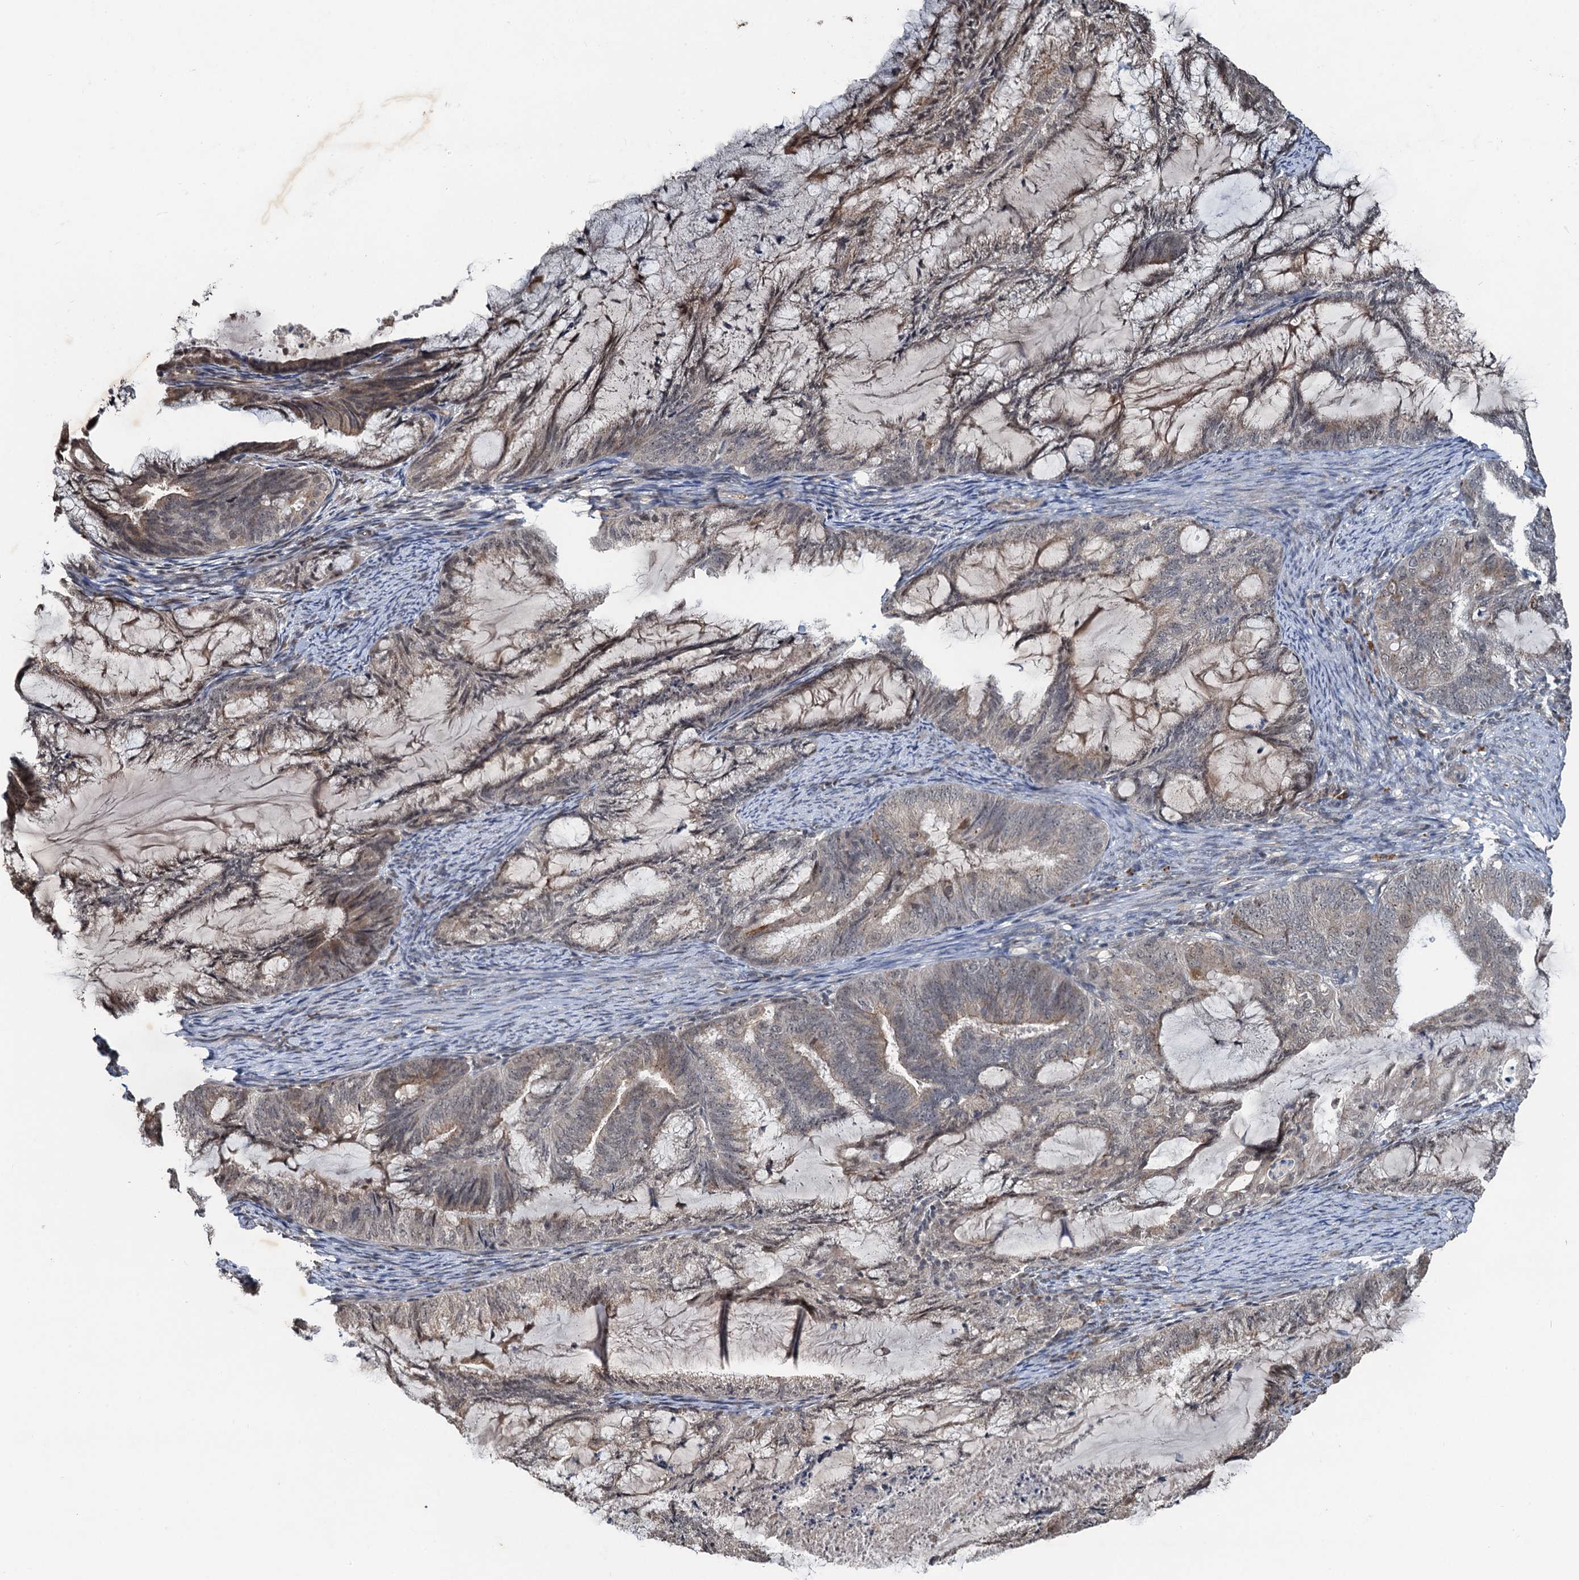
{"staining": {"intensity": "weak", "quantity": "<25%", "location": "cytoplasmic/membranous,nuclear"}, "tissue": "endometrial cancer", "cell_type": "Tumor cells", "image_type": "cancer", "snomed": [{"axis": "morphology", "description": "Adenocarcinoma, NOS"}, {"axis": "topography", "description": "Endometrium"}], "caption": "This is an IHC photomicrograph of endometrial adenocarcinoma. There is no expression in tumor cells.", "gene": "REP15", "patient": {"sex": "female", "age": 86}}